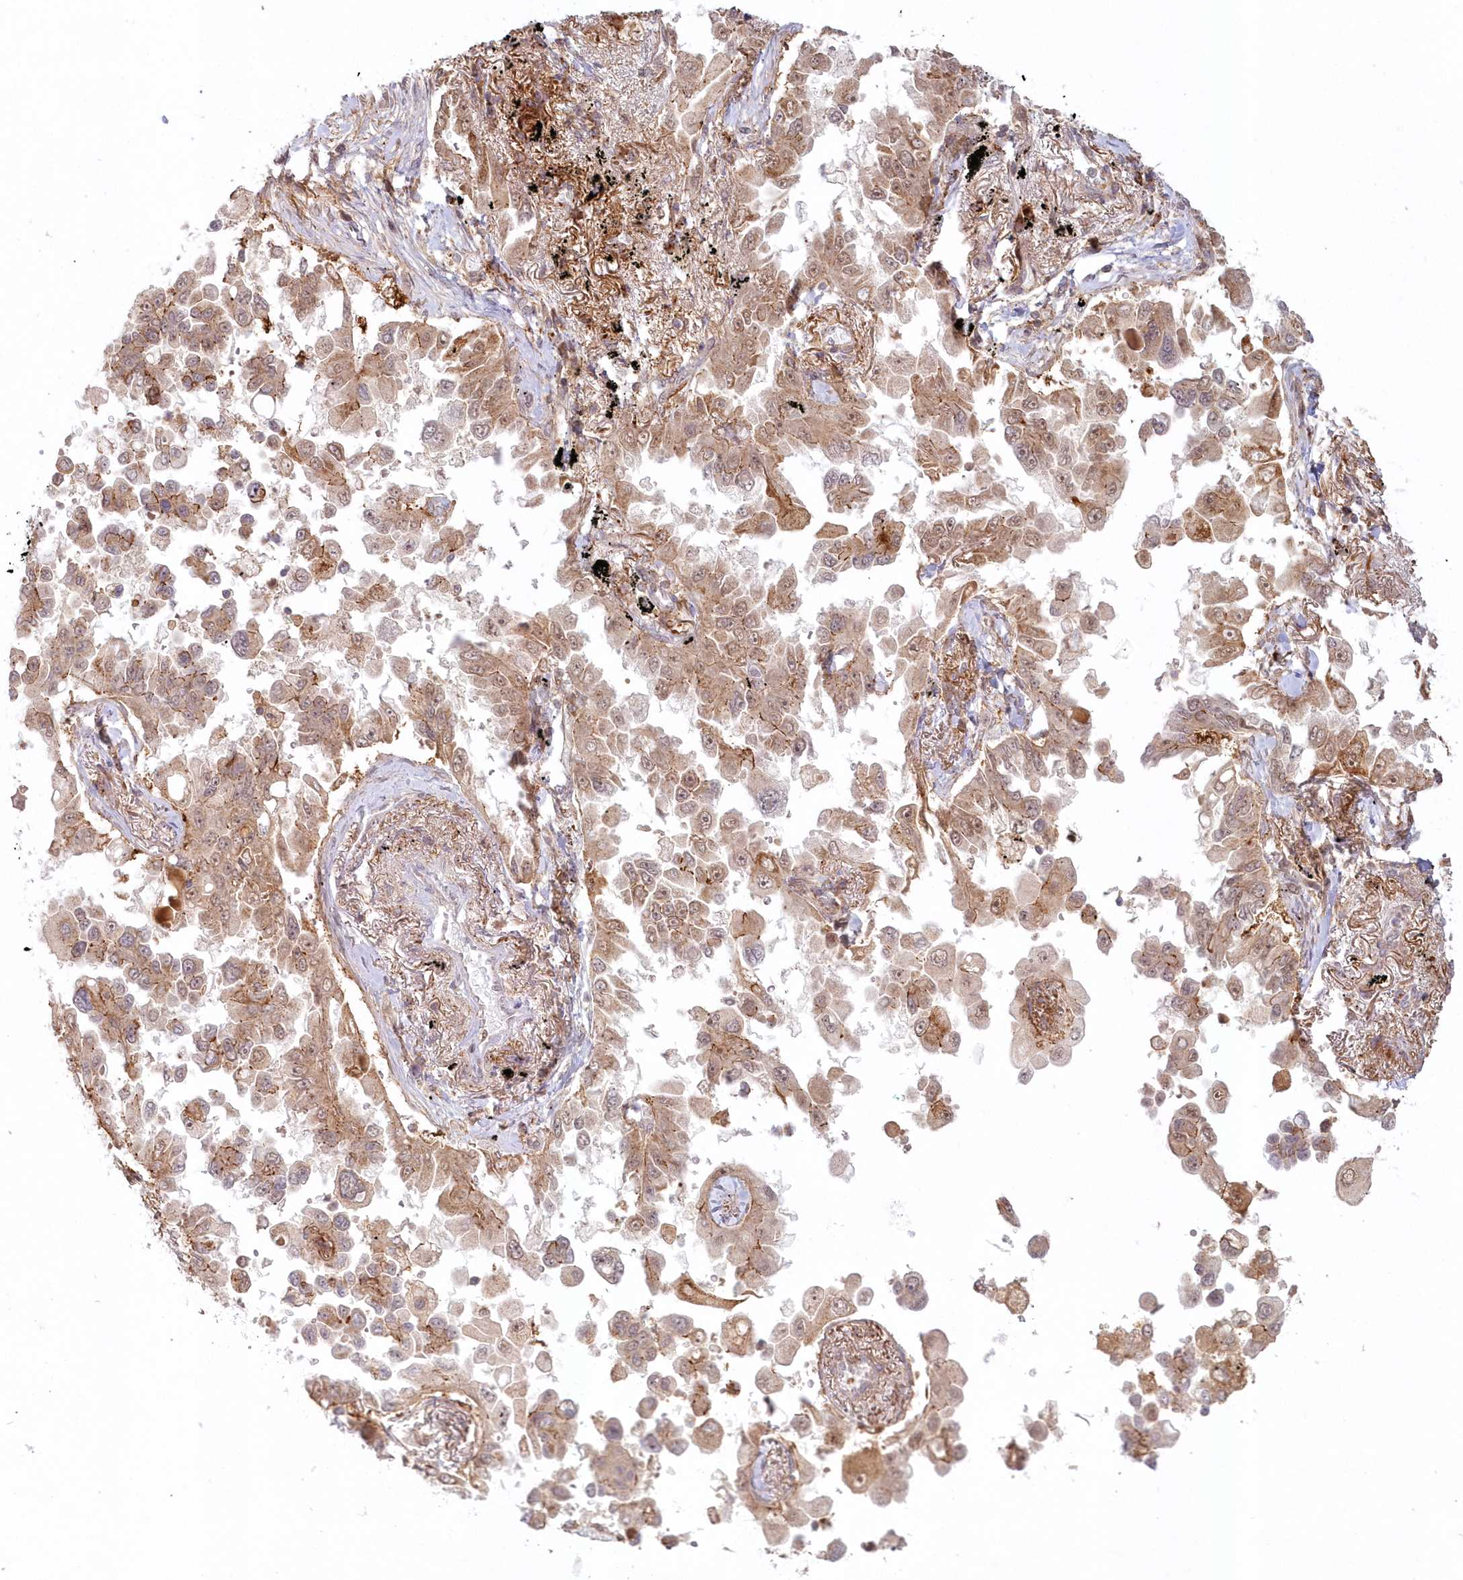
{"staining": {"intensity": "moderate", "quantity": ">75%", "location": "cytoplasmic/membranous"}, "tissue": "lung cancer", "cell_type": "Tumor cells", "image_type": "cancer", "snomed": [{"axis": "morphology", "description": "Adenocarcinoma, NOS"}, {"axis": "topography", "description": "Lung"}], "caption": "This image exhibits lung cancer stained with IHC to label a protein in brown. The cytoplasmic/membranous of tumor cells show moderate positivity for the protein. Nuclei are counter-stained blue.", "gene": "TOGARAM2", "patient": {"sex": "female", "age": 67}}